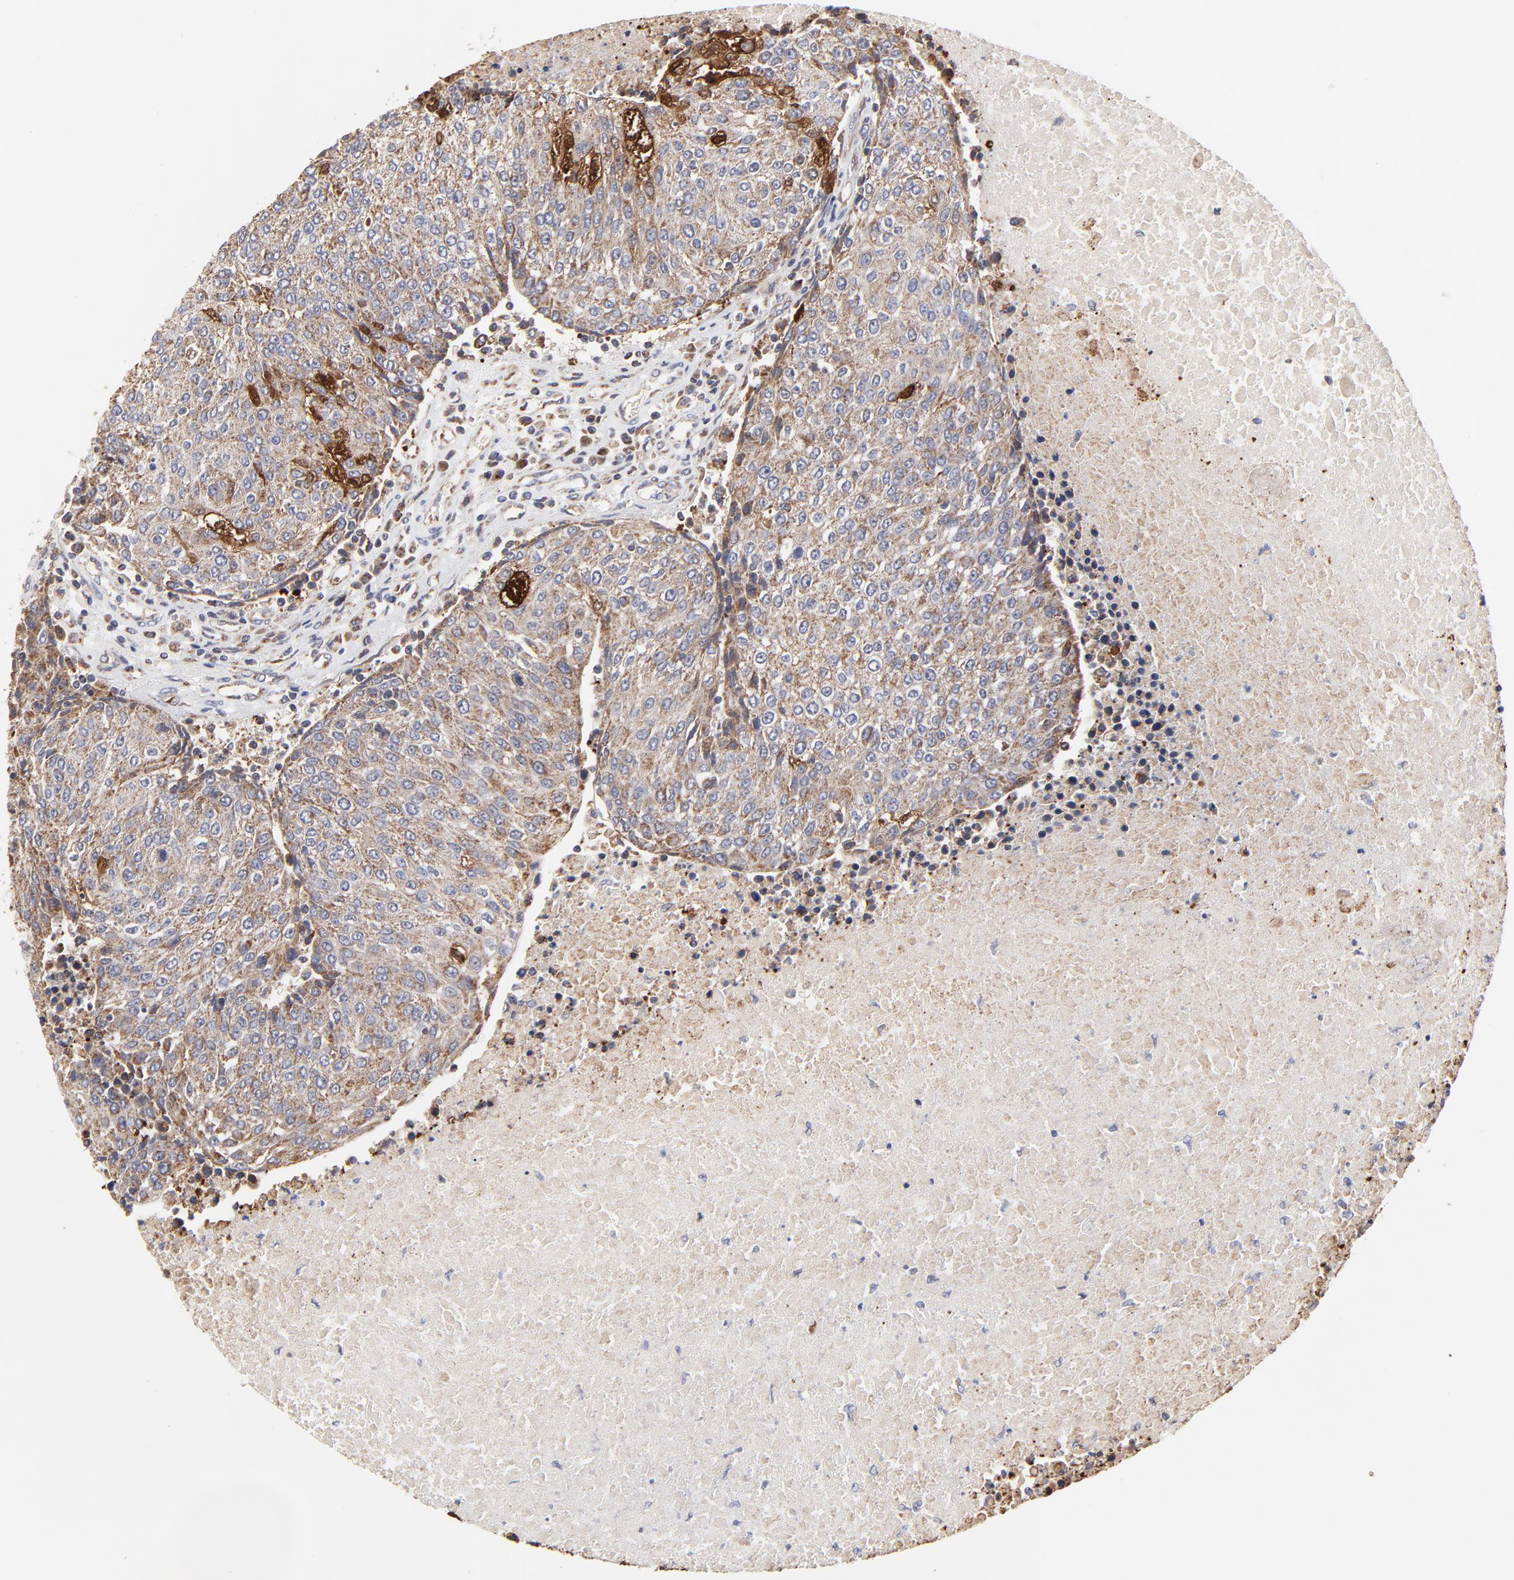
{"staining": {"intensity": "moderate", "quantity": ">75%", "location": "cytoplasmic/membranous"}, "tissue": "urothelial cancer", "cell_type": "Tumor cells", "image_type": "cancer", "snomed": [{"axis": "morphology", "description": "Urothelial carcinoma, High grade"}, {"axis": "topography", "description": "Urinary bladder"}], "caption": "A medium amount of moderate cytoplasmic/membranous positivity is present in approximately >75% of tumor cells in urothelial cancer tissue. (DAB (3,3'-diaminobenzidine) IHC with brightfield microscopy, high magnification).", "gene": "ZNF550", "patient": {"sex": "female", "age": 85}}